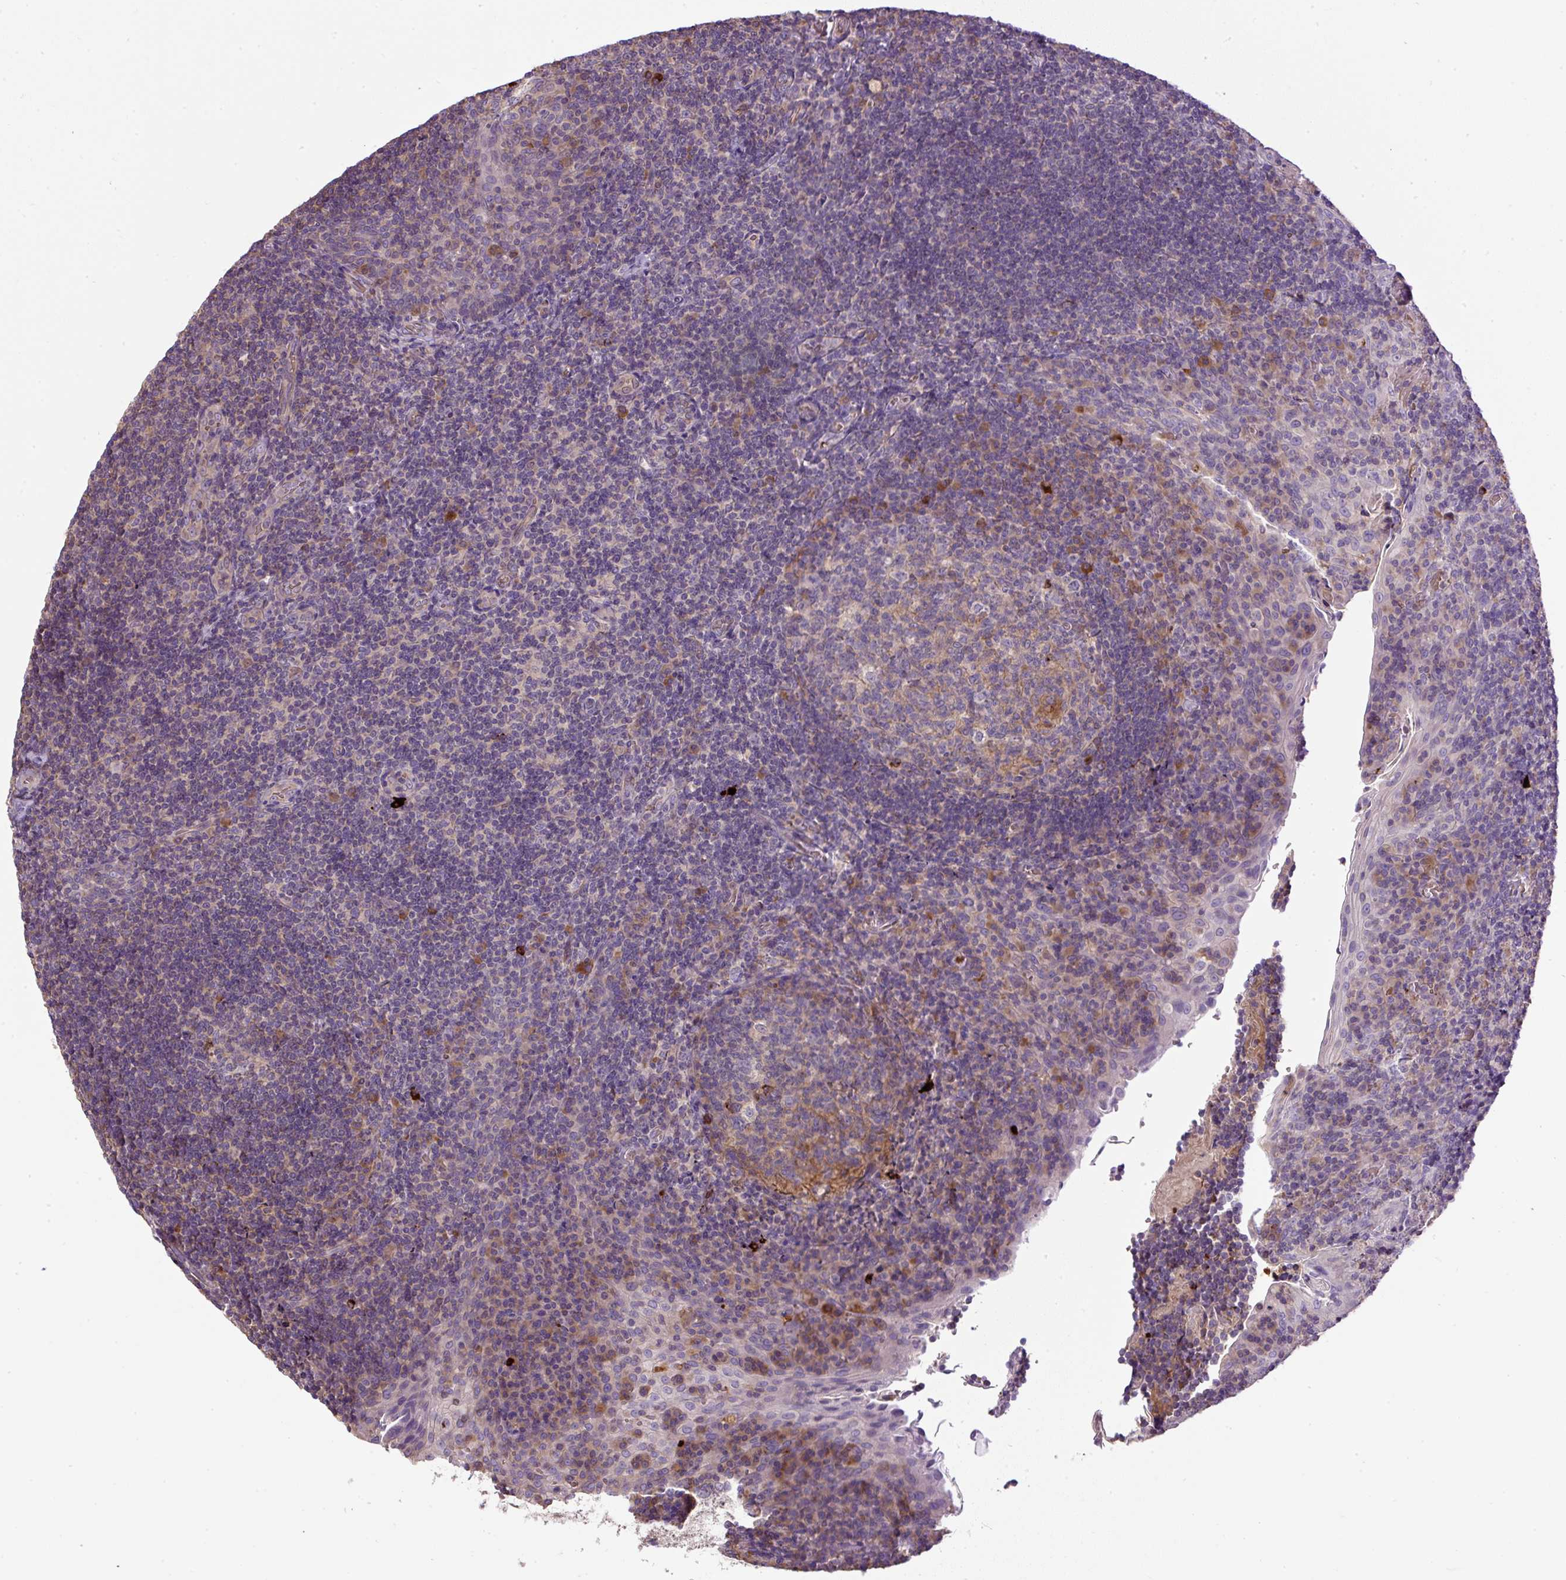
{"staining": {"intensity": "moderate", "quantity": "<25%", "location": "cytoplasmic/membranous"}, "tissue": "tonsil", "cell_type": "Germinal center cells", "image_type": "normal", "snomed": [{"axis": "morphology", "description": "Normal tissue, NOS"}, {"axis": "topography", "description": "Tonsil"}], "caption": "Immunohistochemical staining of unremarkable tonsil demonstrates low levels of moderate cytoplasmic/membranous positivity in about <25% of germinal center cells.", "gene": "CXCL13", "patient": {"sex": "male", "age": 17}}